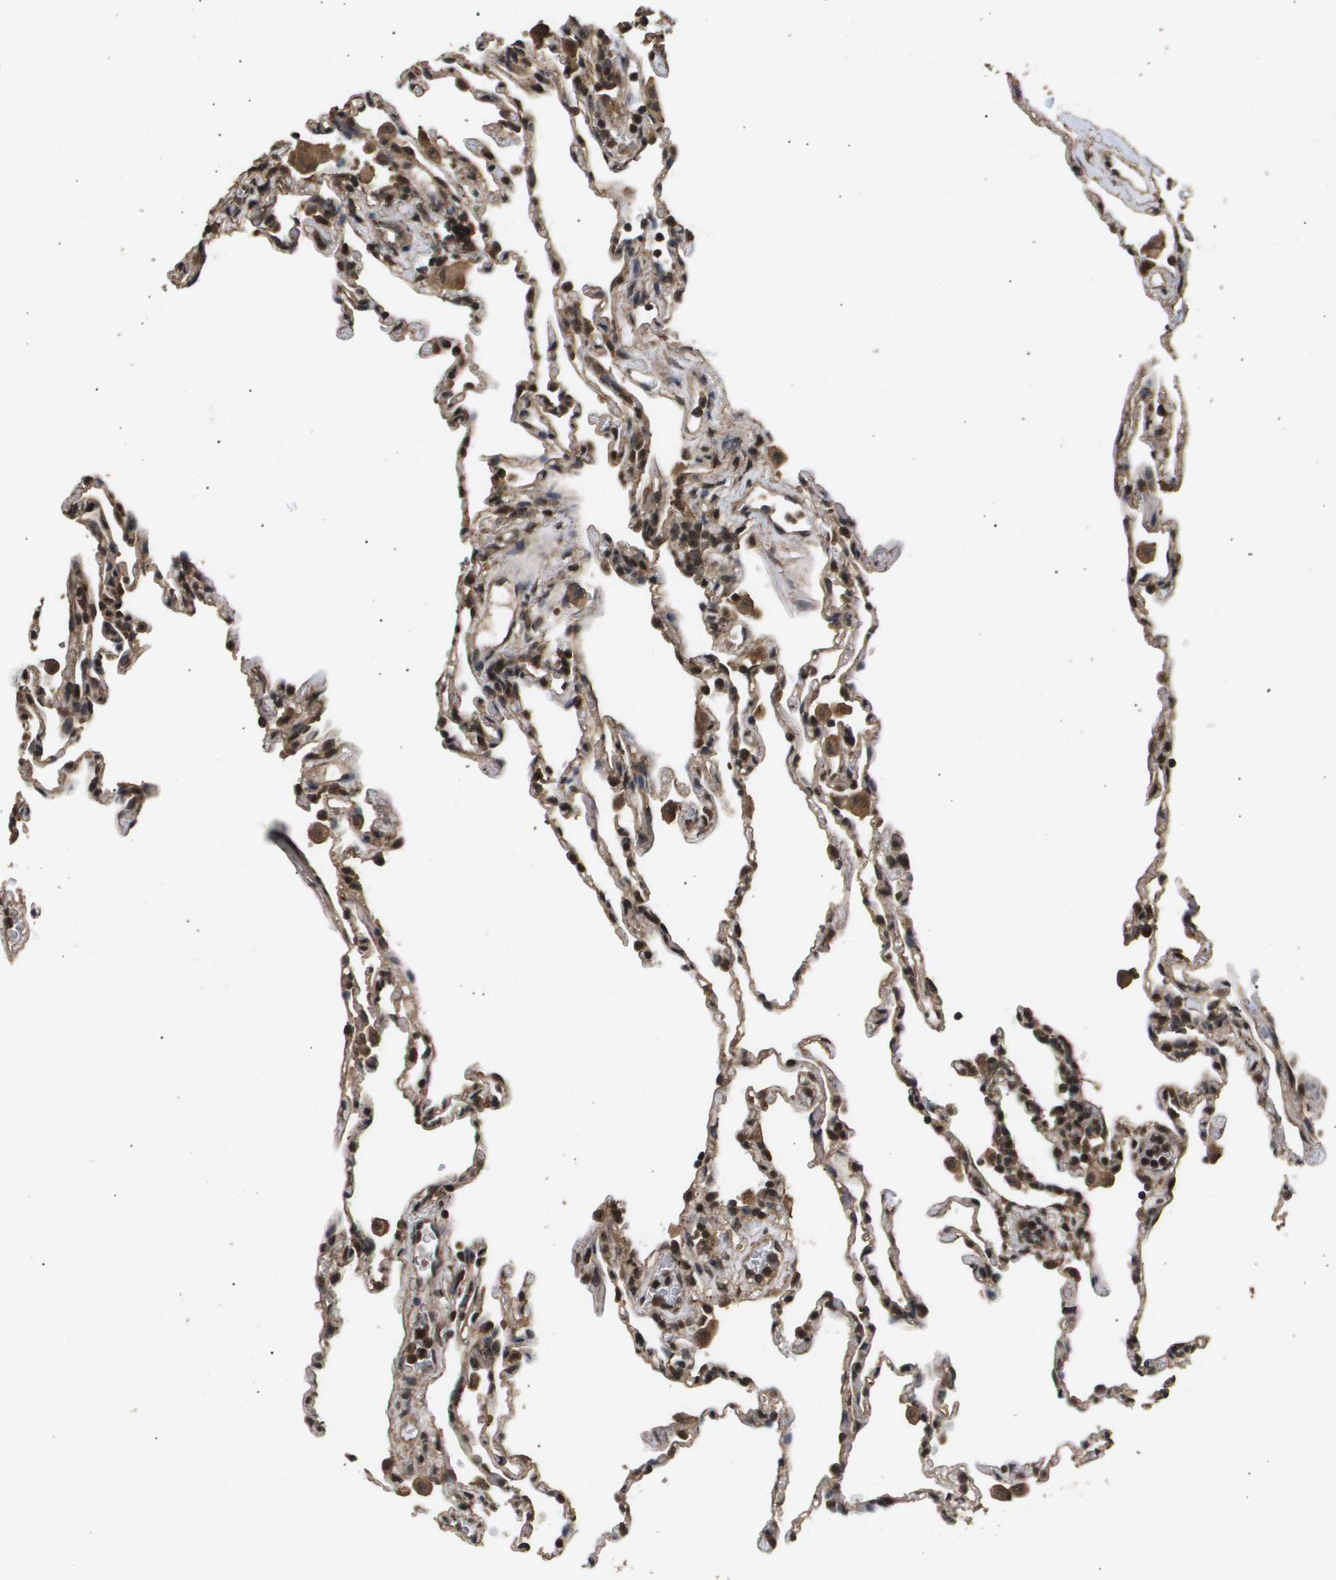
{"staining": {"intensity": "moderate", "quantity": ">75%", "location": "cytoplasmic/membranous,nuclear"}, "tissue": "lung", "cell_type": "Alveolar cells", "image_type": "normal", "snomed": [{"axis": "morphology", "description": "Normal tissue, NOS"}, {"axis": "topography", "description": "Lung"}], "caption": "An image of lung stained for a protein reveals moderate cytoplasmic/membranous,nuclear brown staining in alveolar cells.", "gene": "ING1", "patient": {"sex": "male", "age": 59}}